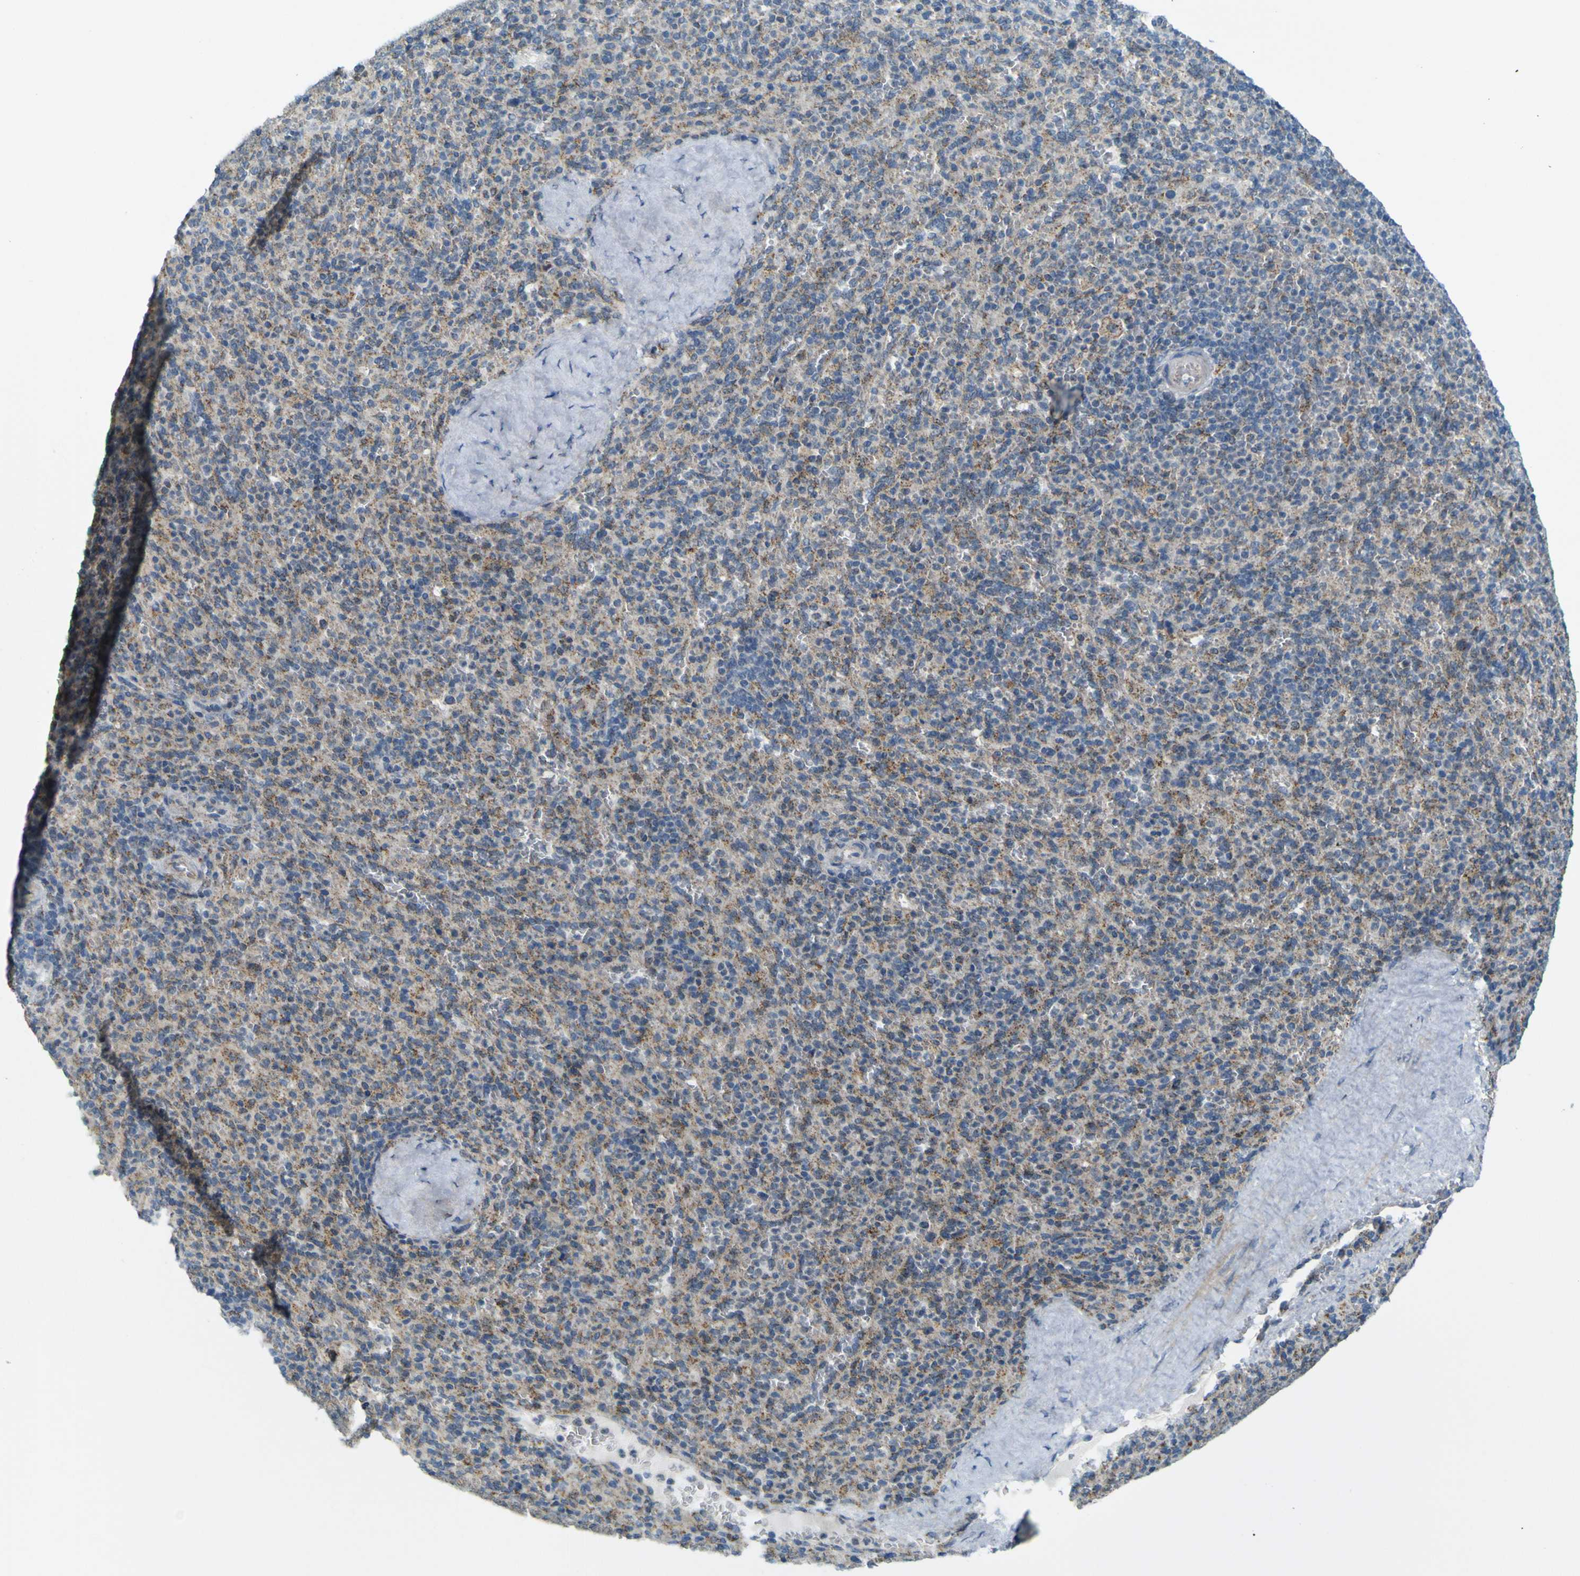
{"staining": {"intensity": "weak", "quantity": ">75%", "location": "cytoplasmic/membranous"}, "tissue": "spleen", "cell_type": "Cells in red pulp", "image_type": "normal", "snomed": [{"axis": "morphology", "description": "Normal tissue, NOS"}, {"axis": "topography", "description": "Spleen"}], "caption": "Cells in red pulp exhibit low levels of weak cytoplasmic/membranous staining in about >75% of cells in unremarkable spleen. The protein is stained brown, and the nuclei are stained in blue (DAB (3,3'-diaminobenzidine) IHC with brightfield microscopy, high magnification).", "gene": "ACBD5", "patient": {"sex": "male", "age": 36}}